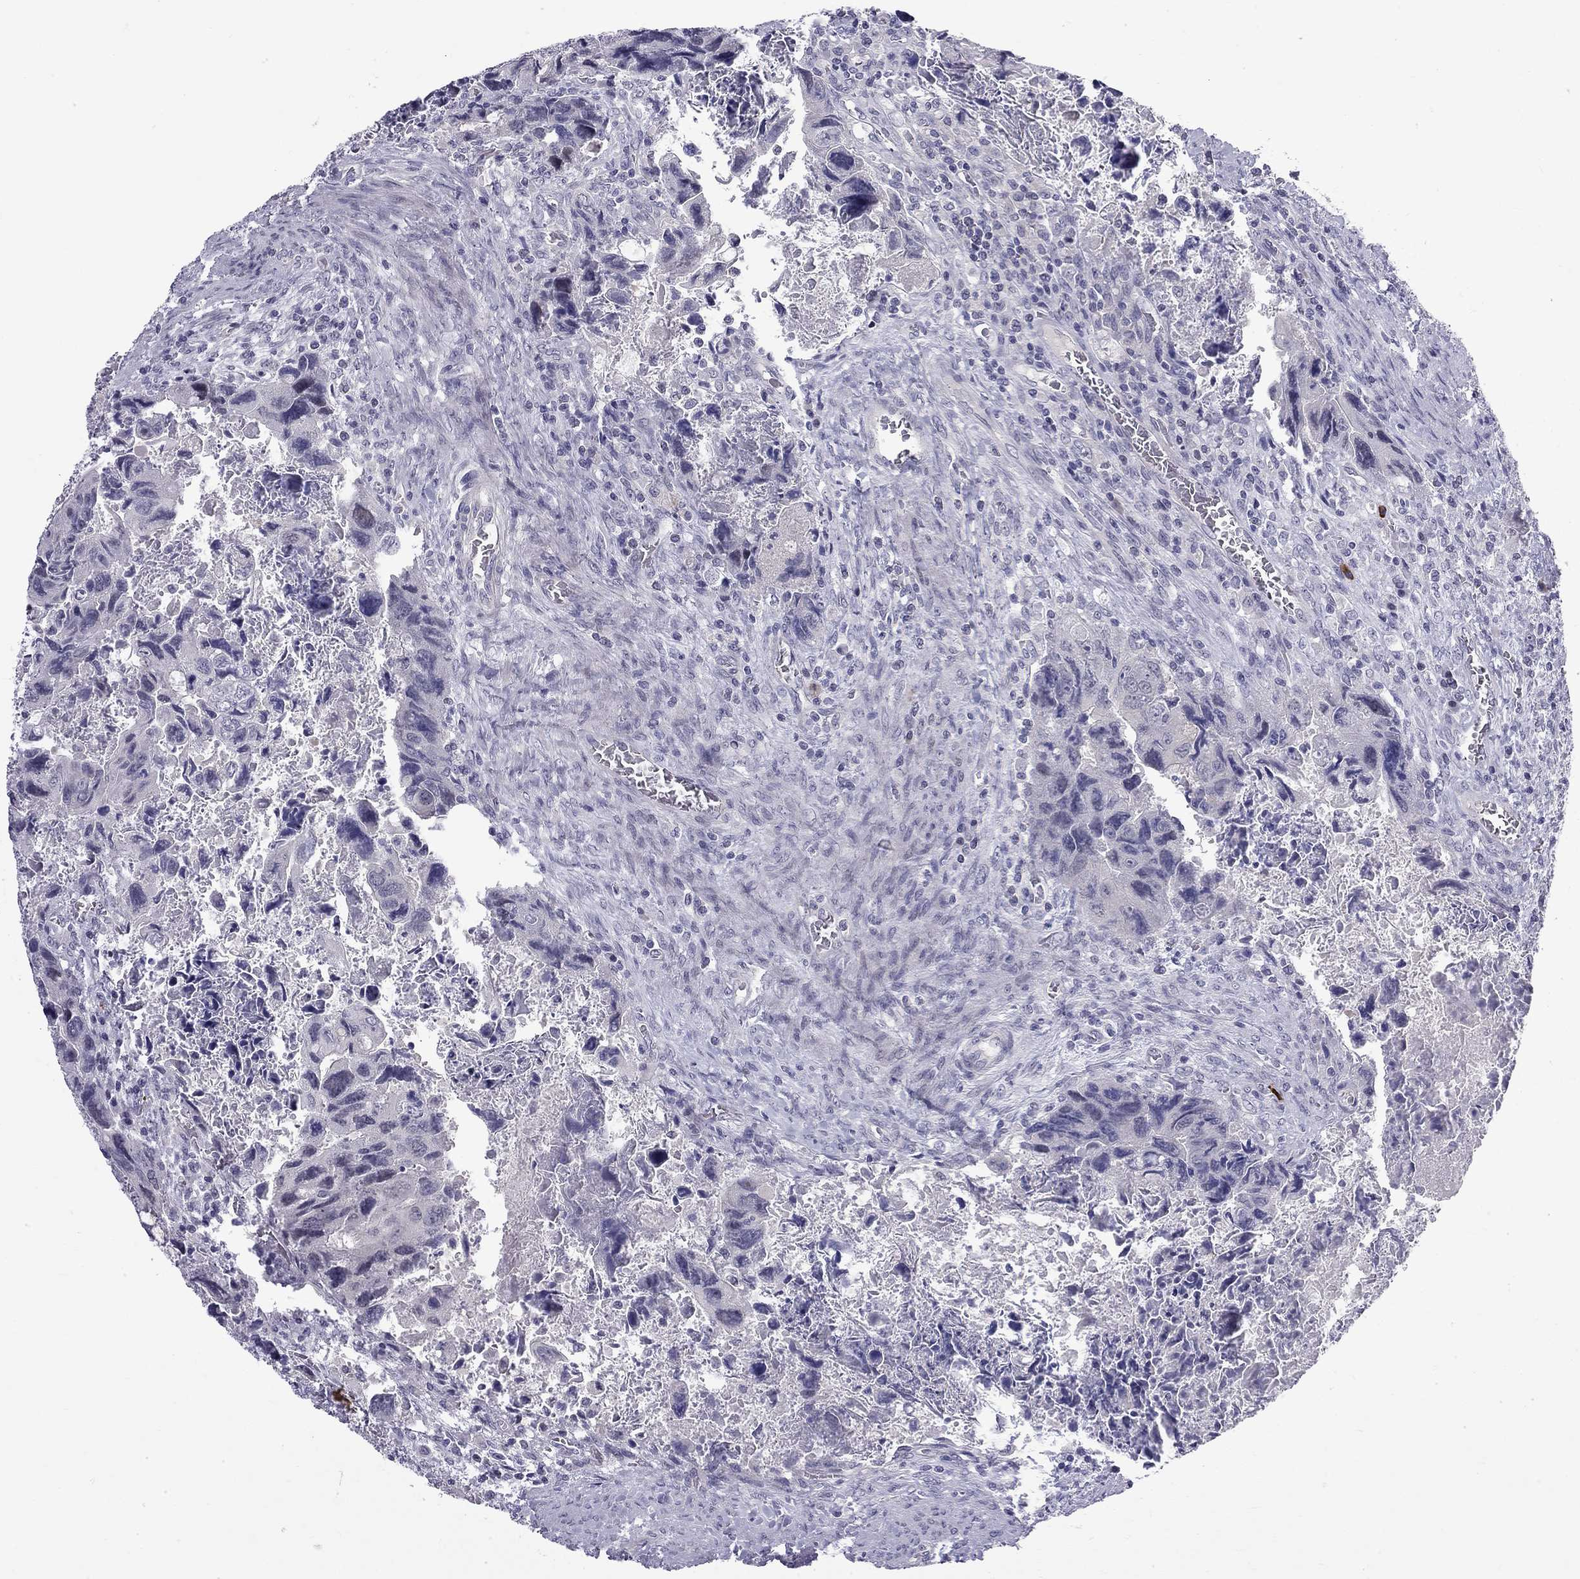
{"staining": {"intensity": "negative", "quantity": "none", "location": "none"}, "tissue": "colorectal cancer", "cell_type": "Tumor cells", "image_type": "cancer", "snomed": [{"axis": "morphology", "description": "Adenocarcinoma, NOS"}, {"axis": "topography", "description": "Rectum"}], "caption": "DAB immunohistochemical staining of human adenocarcinoma (colorectal) displays no significant expression in tumor cells.", "gene": "RTL9", "patient": {"sex": "male", "age": 62}}